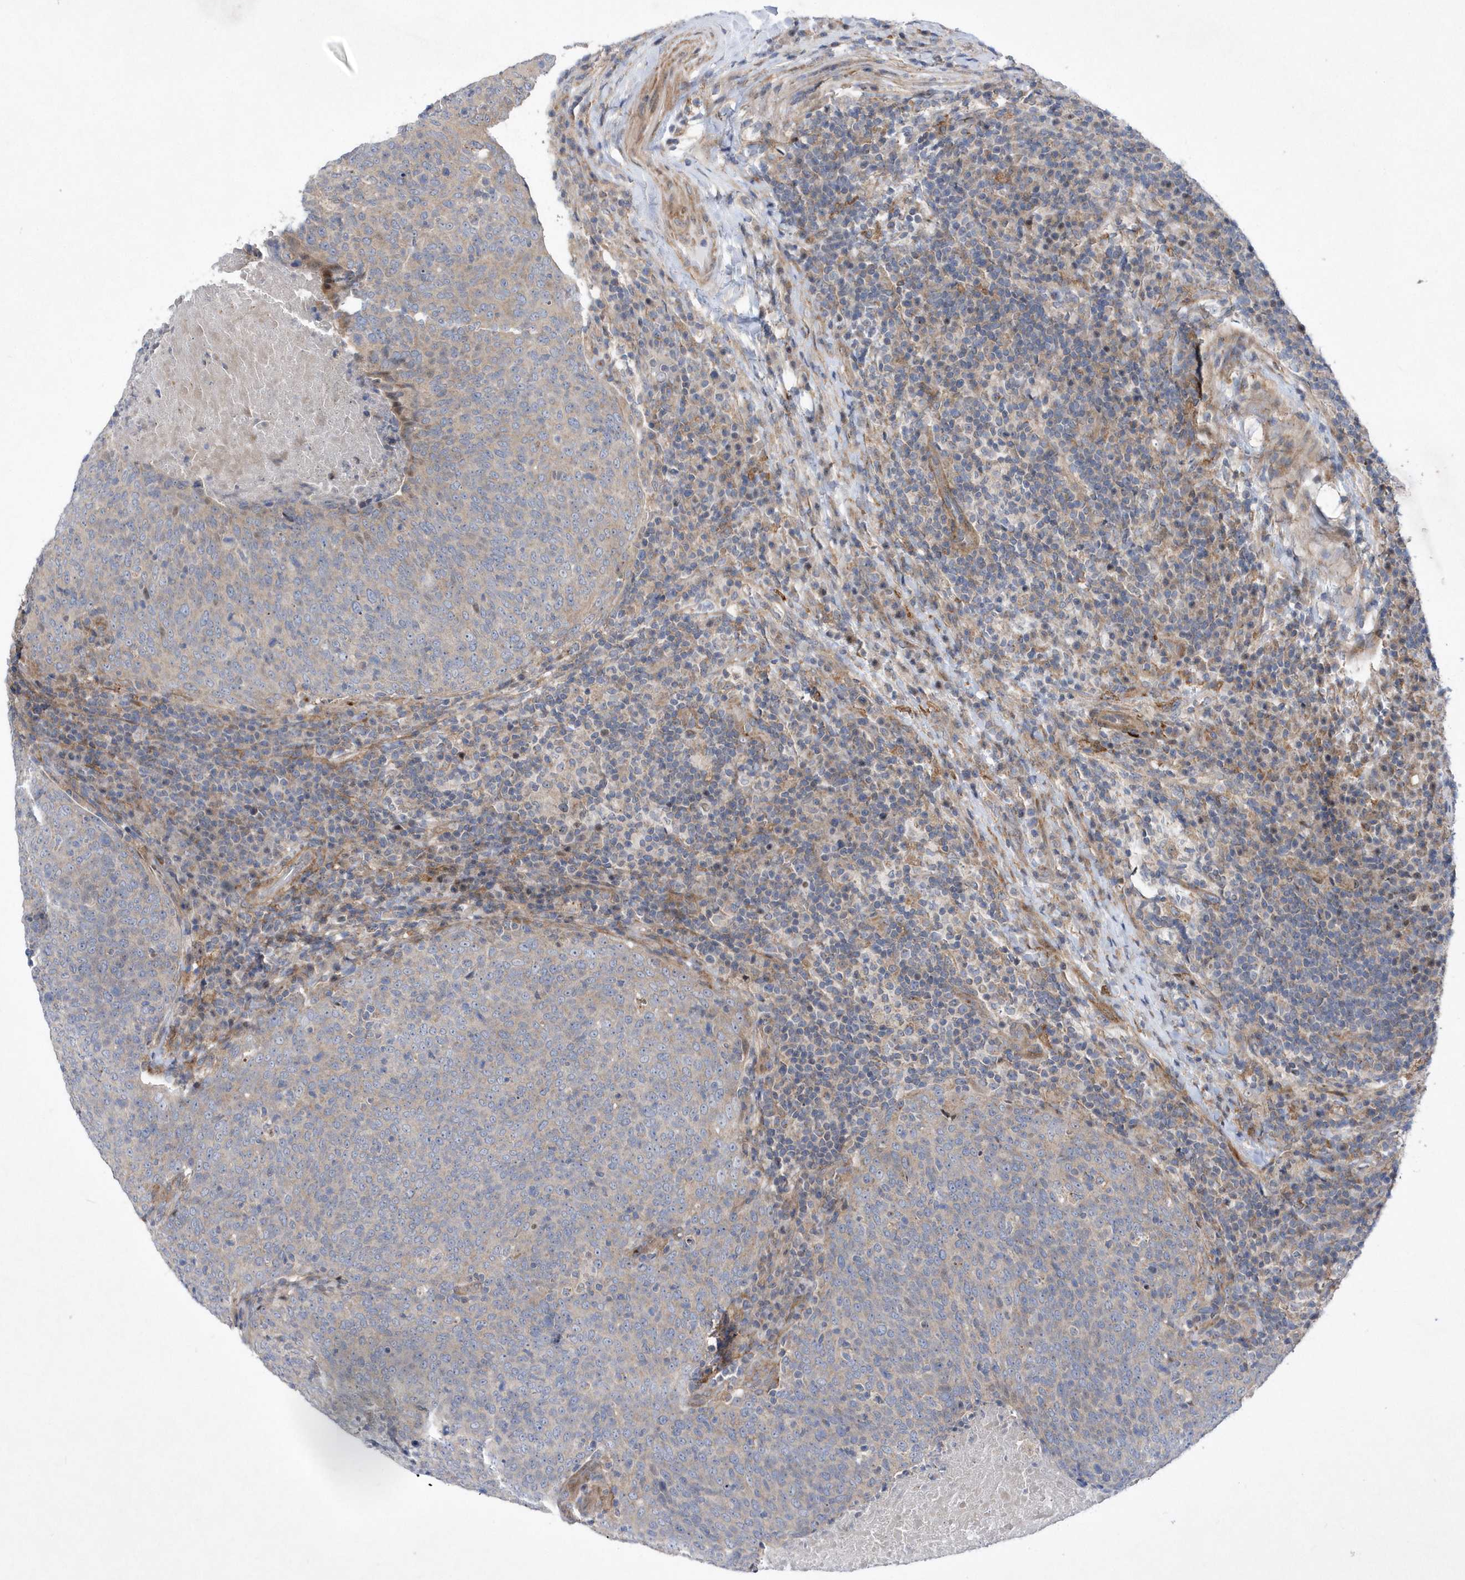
{"staining": {"intensity": "weak", "quantity": "<25%", "location": "cytoplasmic/membranous"}, "tissue": "head and neck cancer", "cell_type": "Tumor cells", "image_type": "cancer", "snomed": [{"axis": "morphology", "description": "Squamous cell carcinoma, NOS"}, {"axis": "morphology", "description": "Squamous cell carcinoma, metastatic, NOS"}, {"axis": "topography", "description": "Lymph node"}, {"axis": "topography", "description": "Head-Neck"}], "caption": "Tumor cells are negative for brown protein staining in metastatic squamous cell carcinoma (head and neck). Brightfield microscopy of IHC stained with DAB (brown) and hematoxylin (blue), captured at high magnification.", "gene": "LONRF2", "patient": {"sex": "male", "age": 62}}